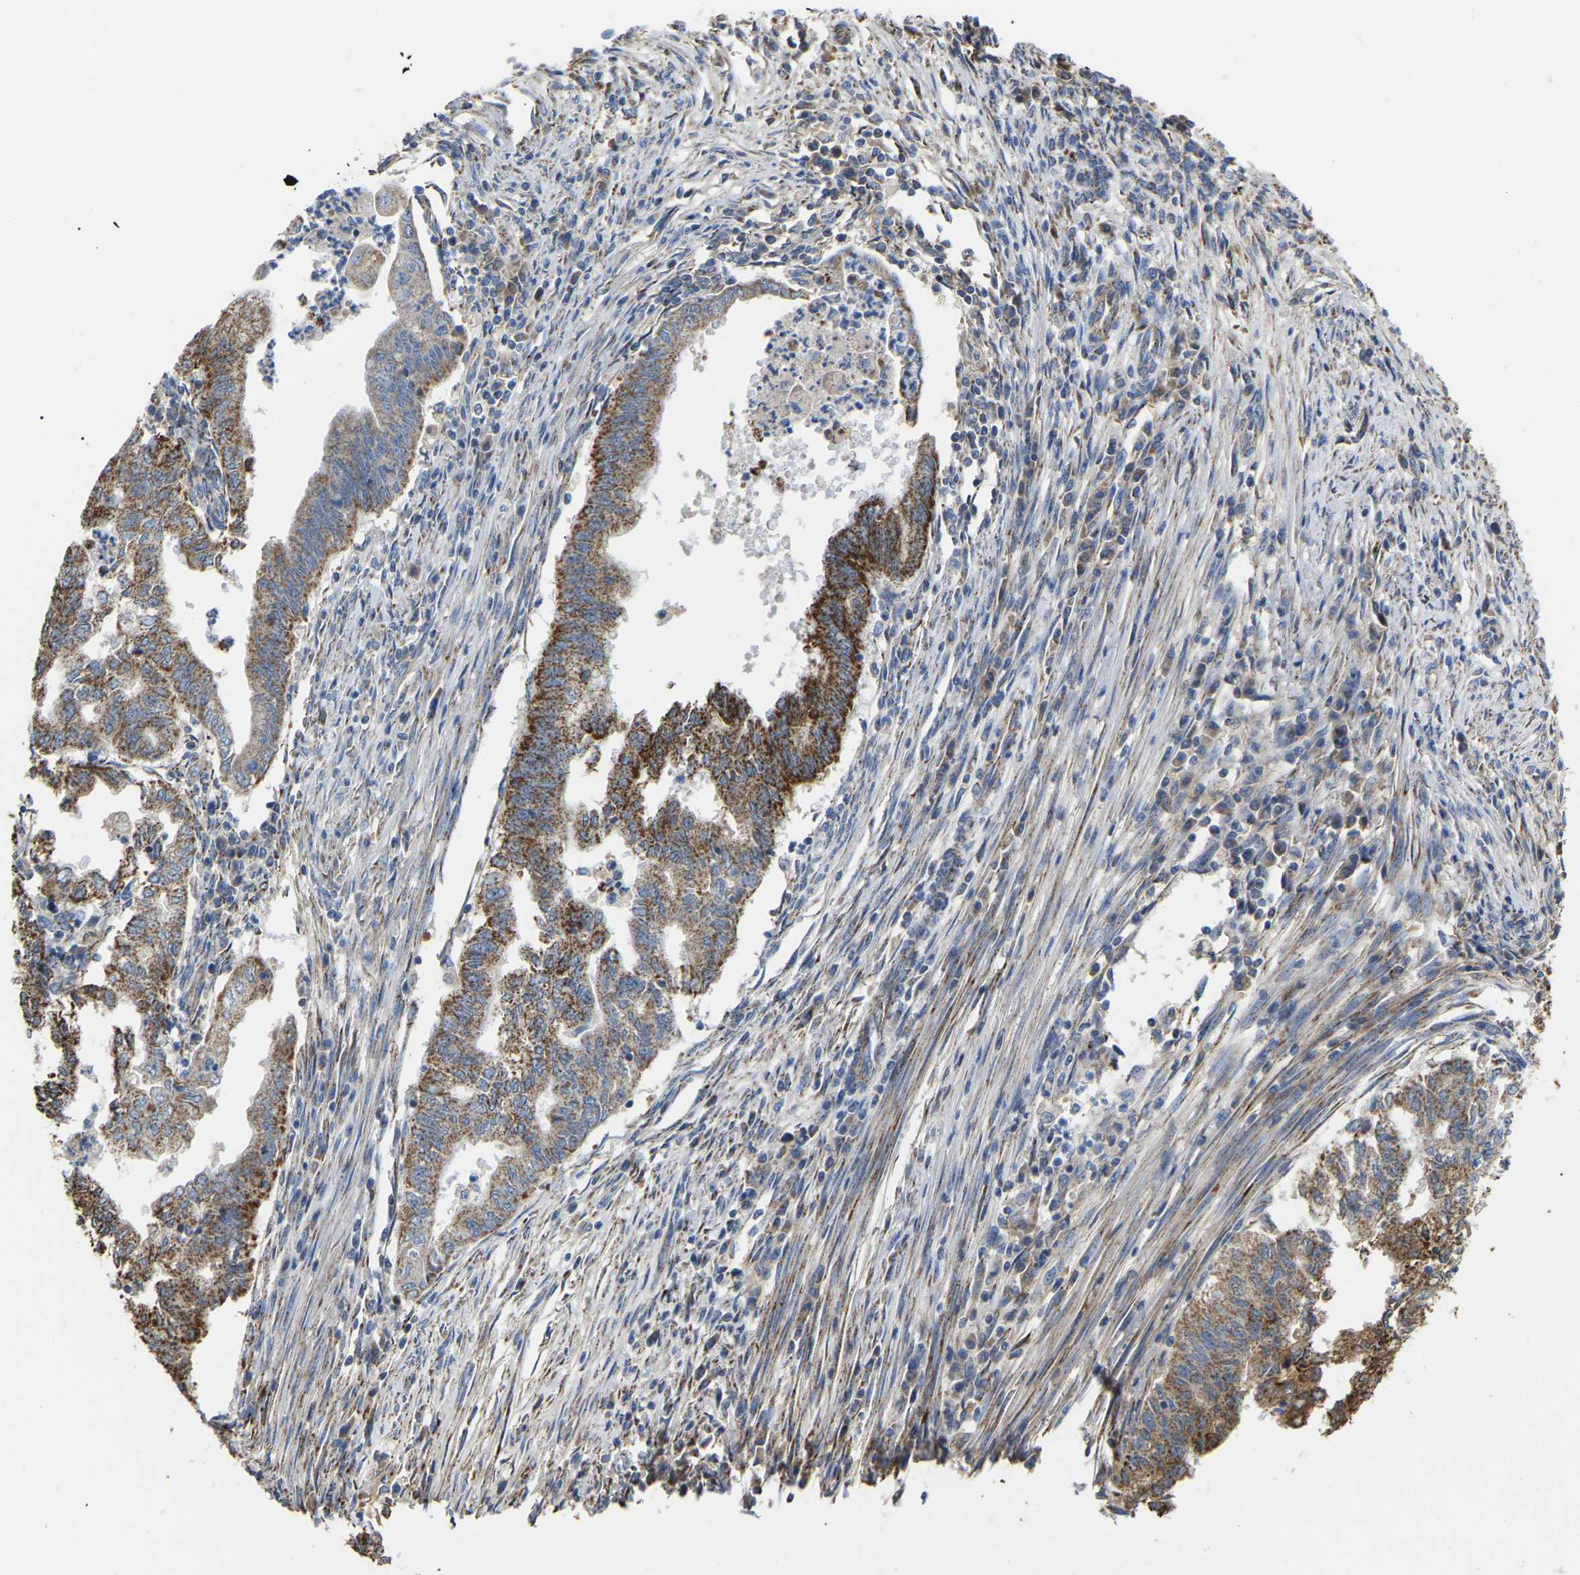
{"staining": {"intensity": "moderate", "quantity": "25%-75%", "location": "cytoplasmic/membranous"}, "tissue": "endometrial cancer", "cell_type": "Tumor cells", "image_type": "cancer", "snomed": [{"axis": "morphology", "description": "Polyp, NOS"}, {"axis": "morphology", "description": "Adenocarcinoma, NOS"}, {"axis": "morphology", "description": "Adenoma, NOS"}, {"axis": "topography", "description": "Endometrium"}], "caption": "Immunohistochemistry of human endometrial polyp shows medium levels of moderate cytoplasmic/membranous staining in about 25%-75% of tumor cells.", "gene": "HIBADH", "patient": {"sex": "female", "age": 79}}